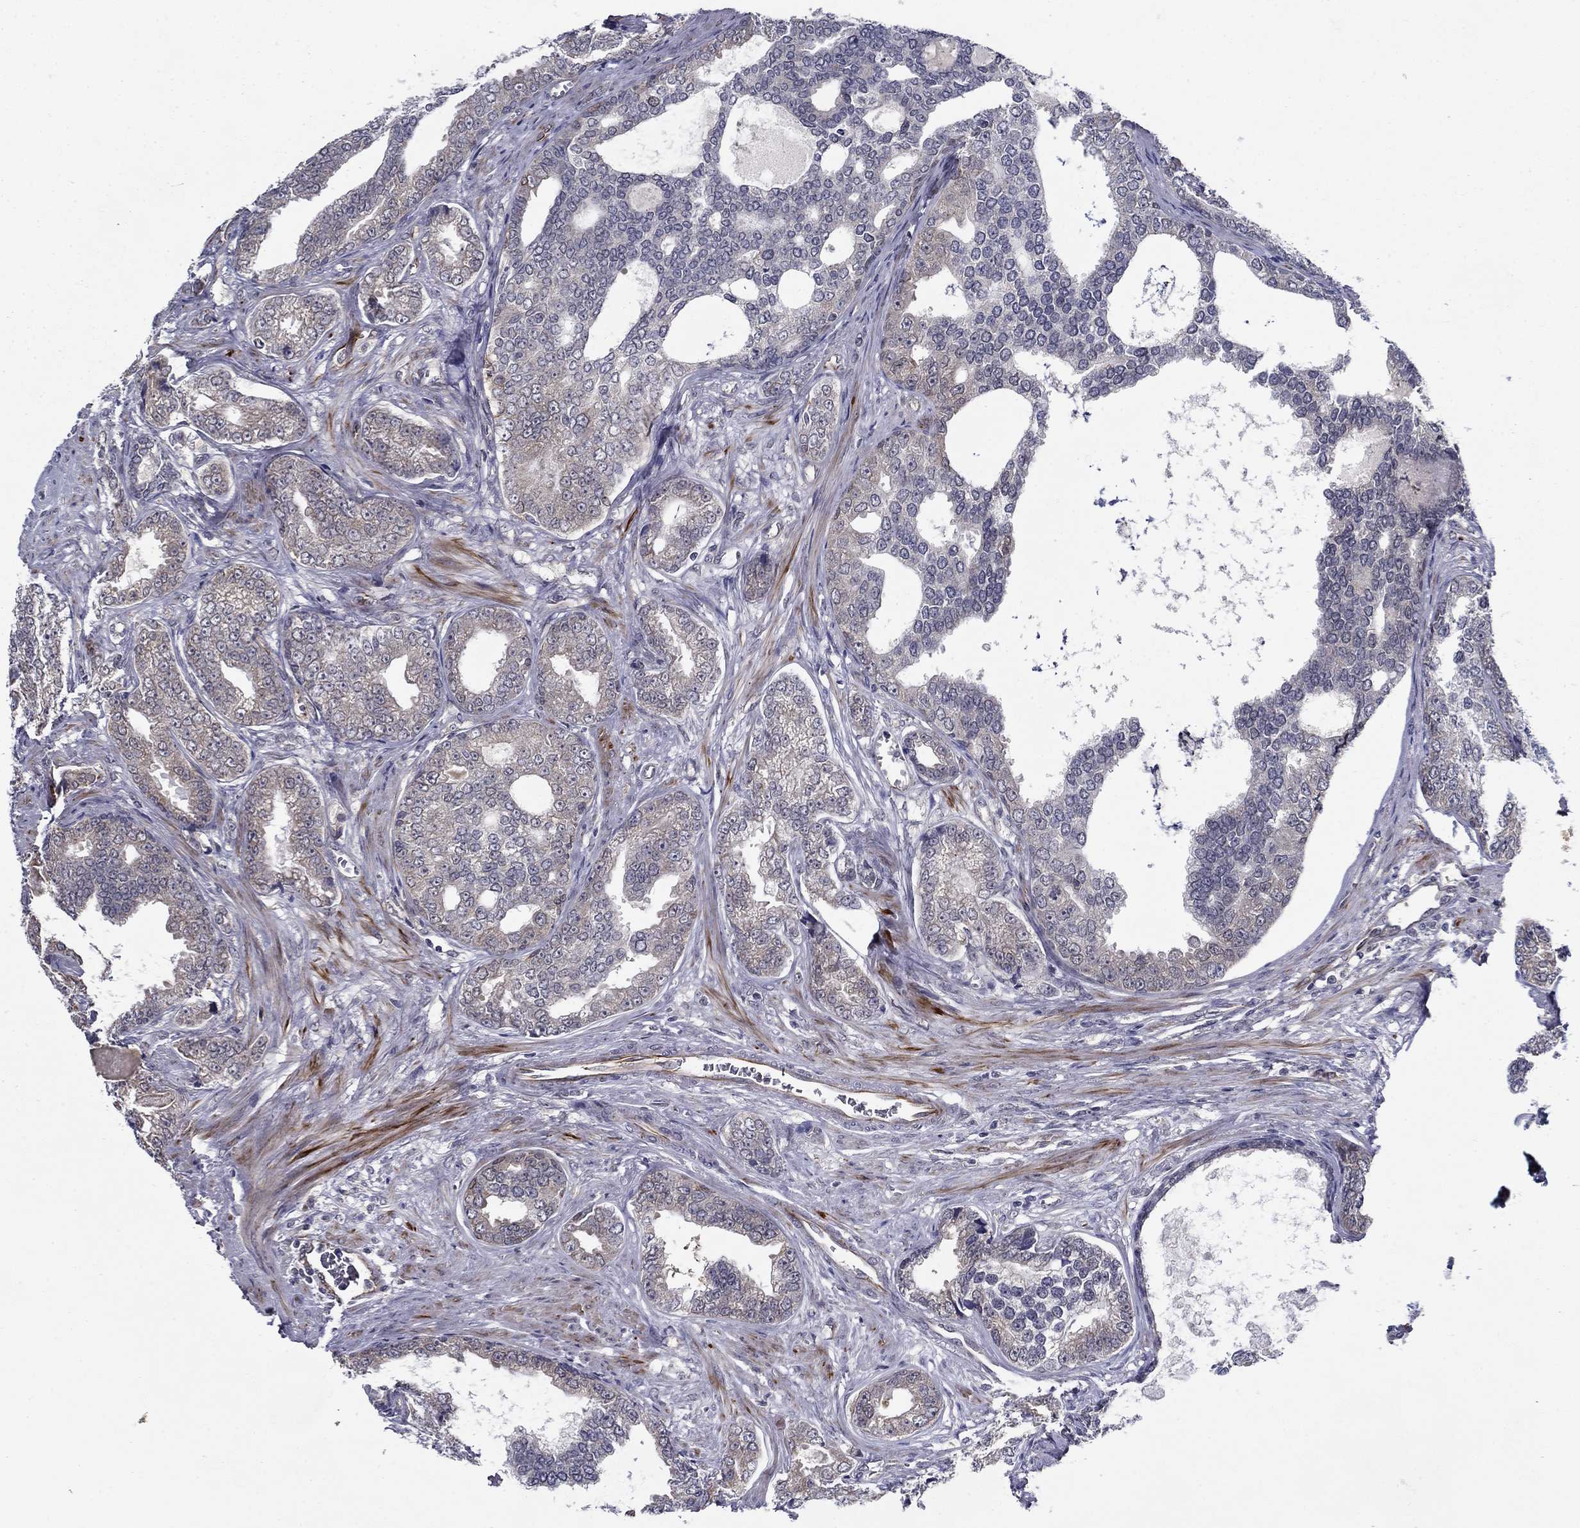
{"staining": {"intensity": "negative", "quantity": "none", "location": "none"}, "tissue": "prostate cancer", "cell_type": "Tumor cells", "image_type": "cancer", "snomed": [{"axis": "morphology", "description": "Adenocarcinoma, NOS"}, {"axis": "topography", "description": "Prostate"}], "caption": "Immunohistochemistry (IHC) of prostate cancer (adenocarcinoma) displays no expression in tumor cells.", "gene": "LACTB2", "patient": {"sex": "male", "age": 67}}